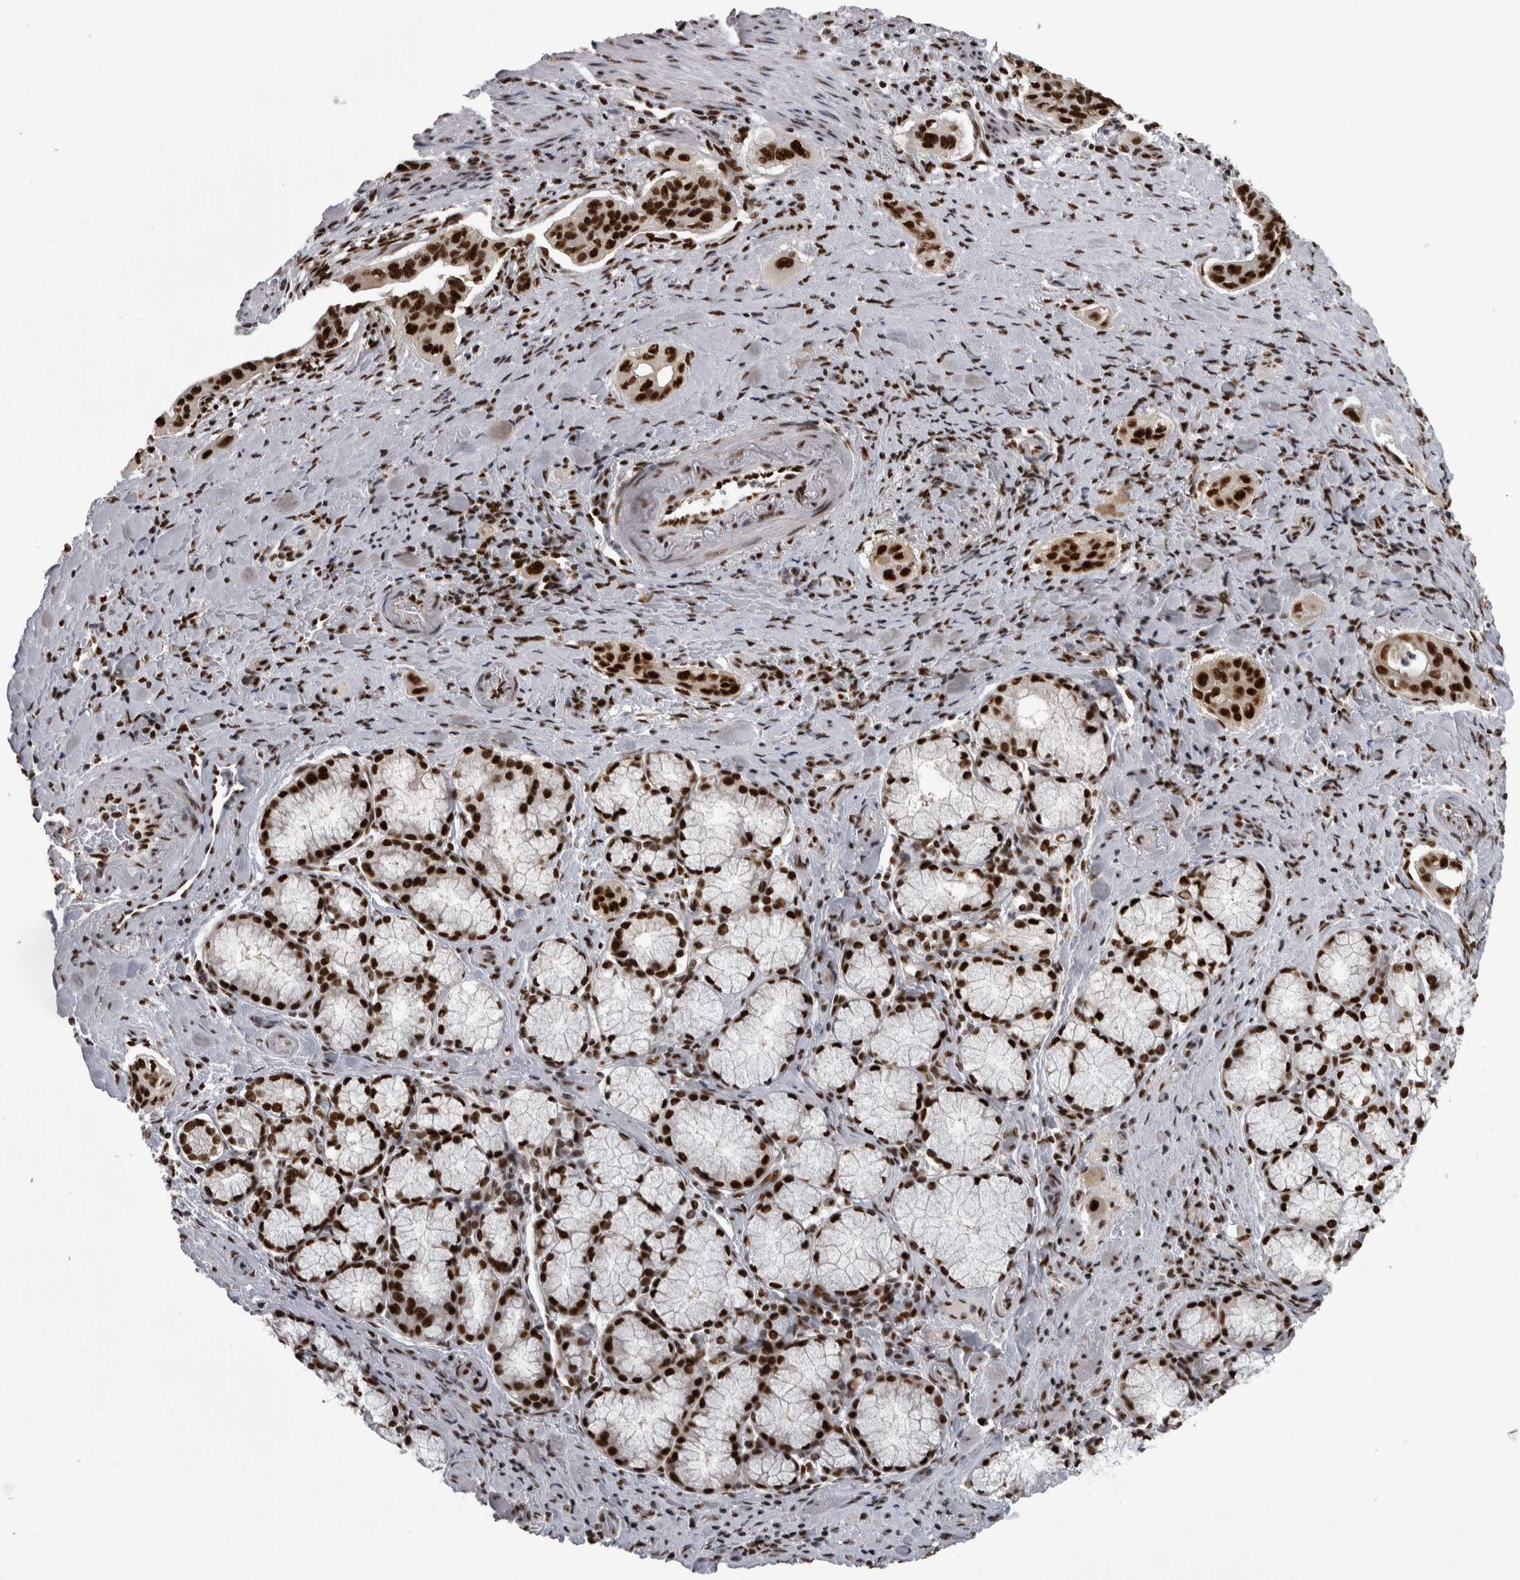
{"staining": {"intensity": "strong", "quantity": ">75%", "location": "nuclear"}, "tissue": "pancreatic cancer", "cell_type": "Tumor cells", "image_type": "cancer", "snomed": [{"axis": "morphology", "description": "Adenocarcinoma, NOS"}, {"axis": "topography", "description": "Pancreas"}], "caption": "Protein staining of pancreatic cancer tissue demonstrates strong nuclear staining in approximately >75% of tumor cells.", "gene": "ZSCAN2", "patient": {"sex": "male", "age": 77}}